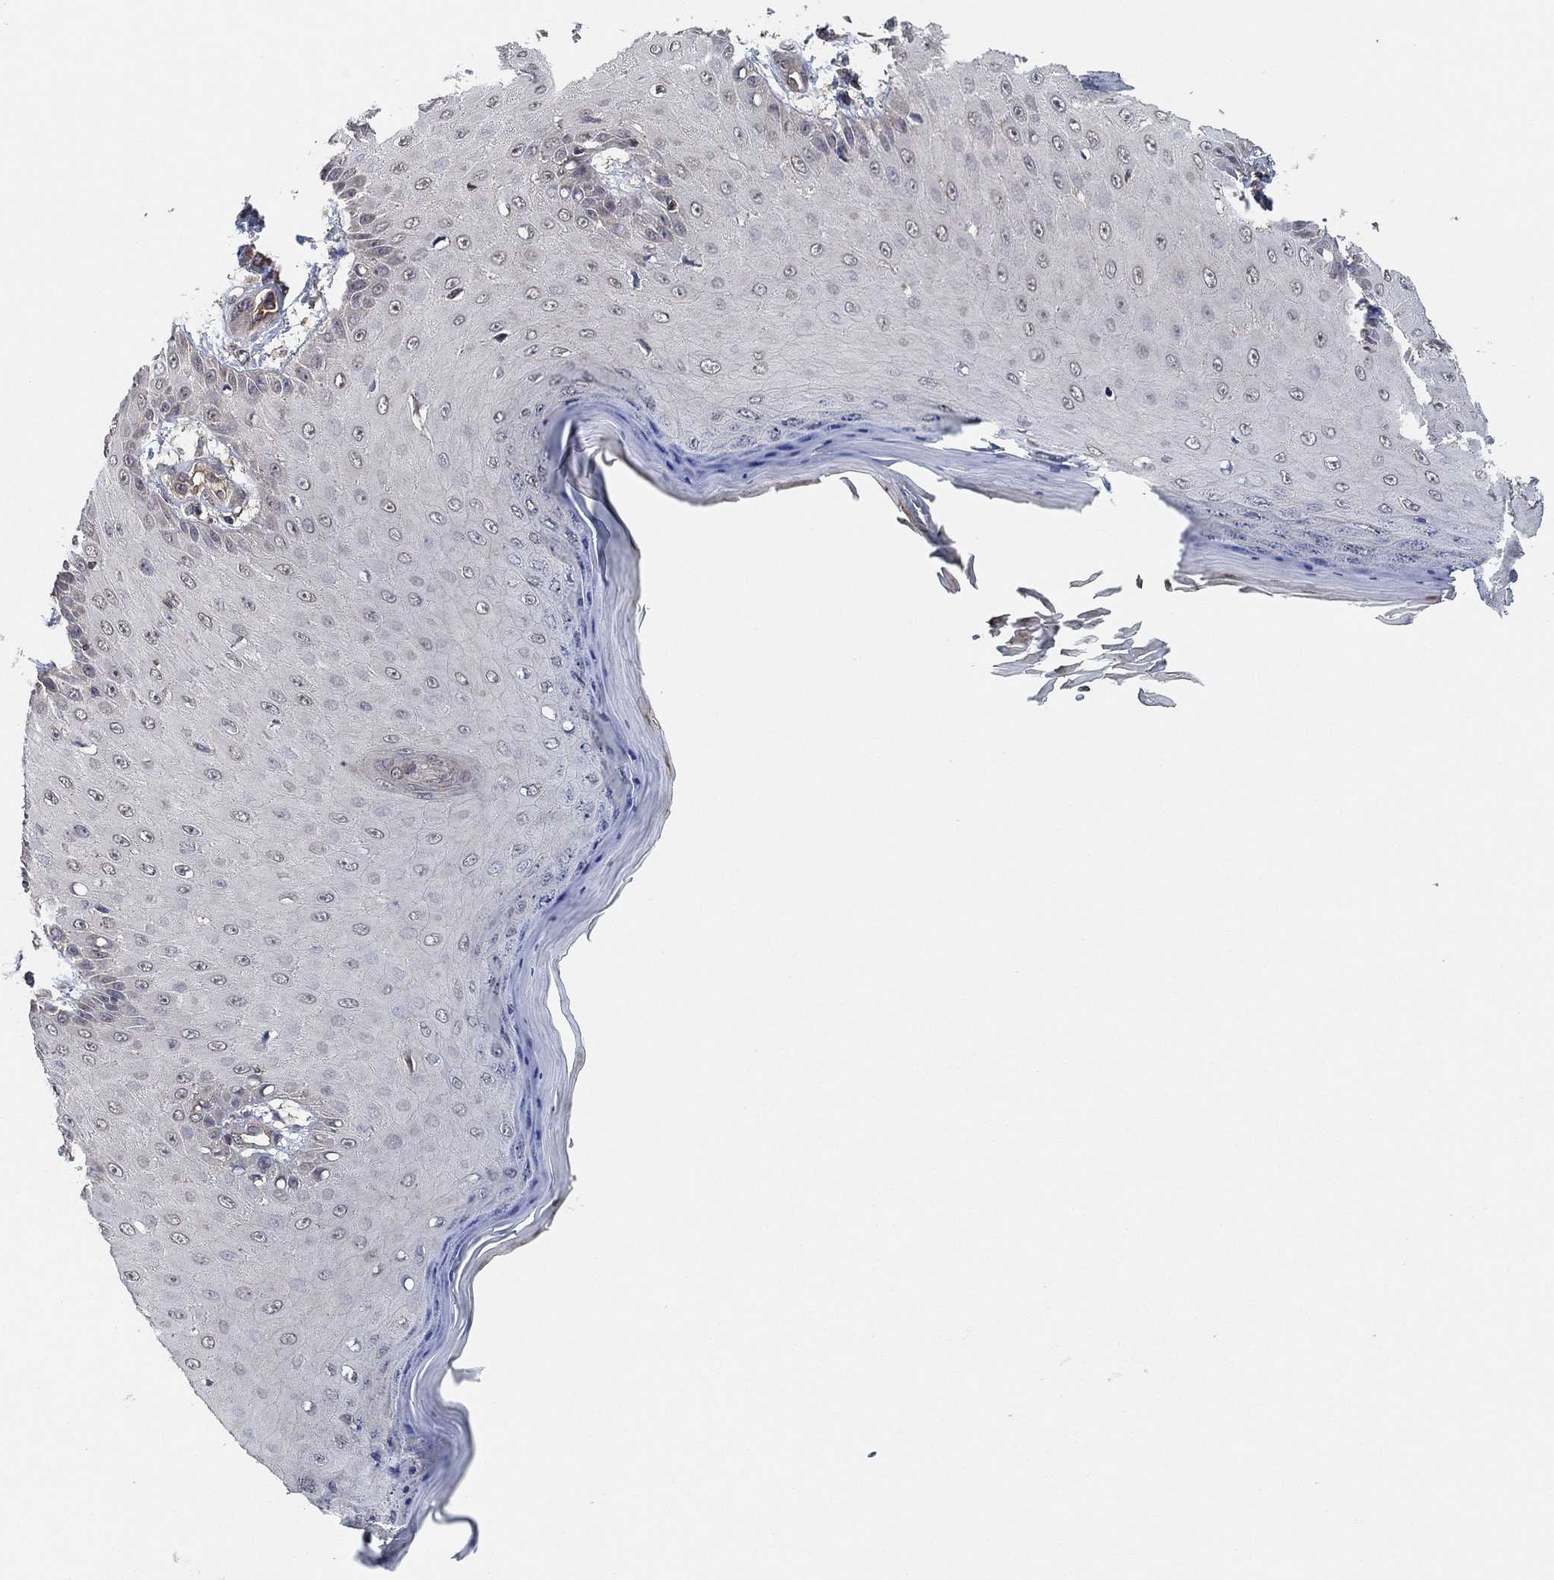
{"staining": {"intensity": "negative", "quantity": "none", "location": "none"}, "tissue": "skin cancer", "cell_type": "Tumor cells", "image_type": "cancer", "snomed": [{"axis": "morphology", "description": "Inflammation, NOS"}, {"axis": "morphology", "description": "Squamous cell carcinoma, NOS"}, {"axis": "topography", "description": "Skin"}], "caption": "Human skin cancer stained for a protein using immunohistochemistry shows no expression in tumor cells.", "gene": "CCDC43", "patient": {"sex": "male", "age": 70}}